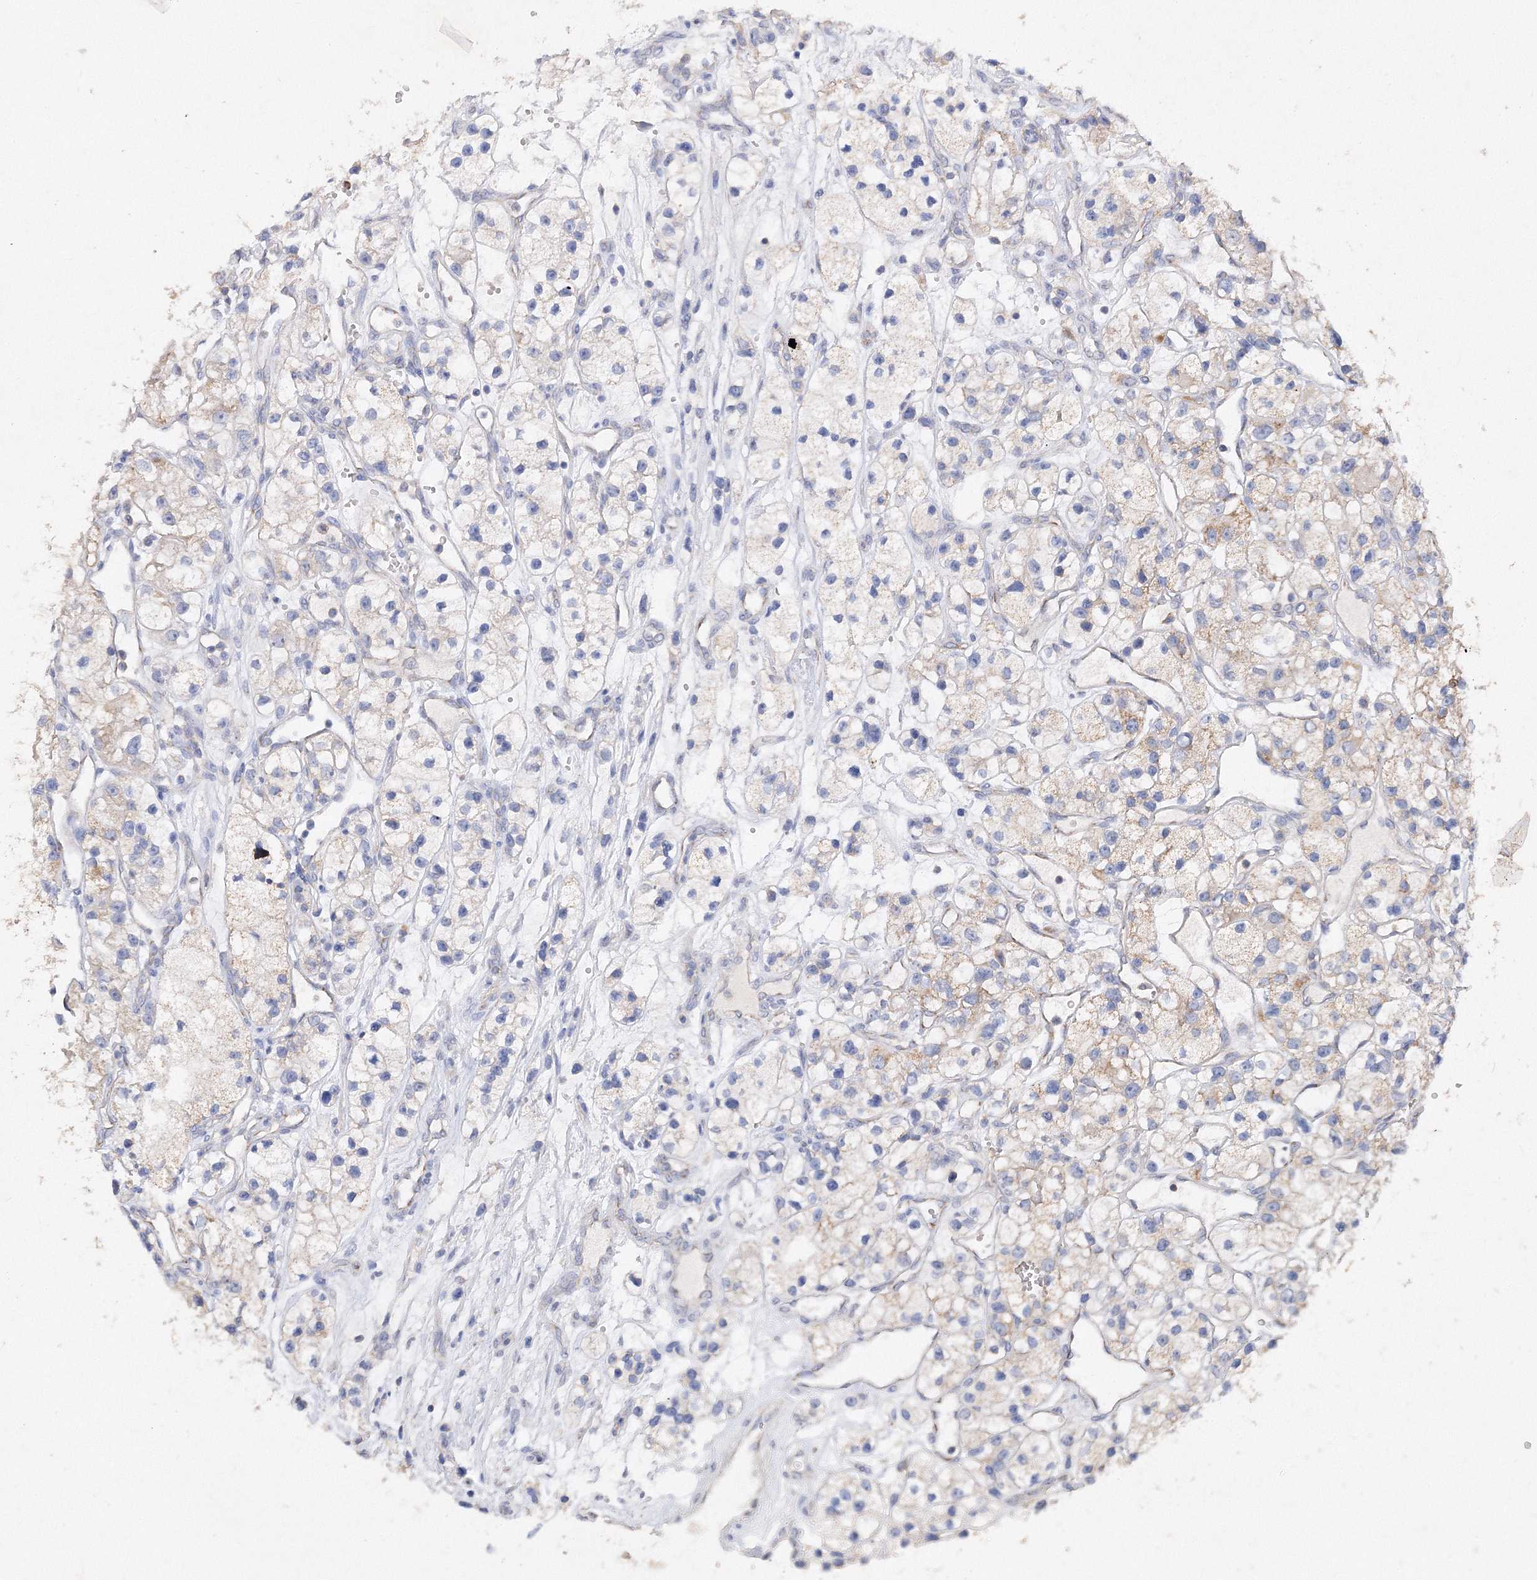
{"staining": {"intensity": "weak", "quantity": "<25%", "location": "cytoplasmic/membranous"}, "tissue": "renal cancer", "cell_type": "Tumor cells", "image_type": "cancer", "snomed": [{"axis": "morphology", "description": "Adenocarcinoma, NOS"}, {"axis": "topography", "description": "Kidney"}], "caption": "Photomicrograph shows no protein staining in tumor cells of renal adenocarcinoma tissue.", "gene": "GLS", "patient": {"sex": "female", "age": 57}}